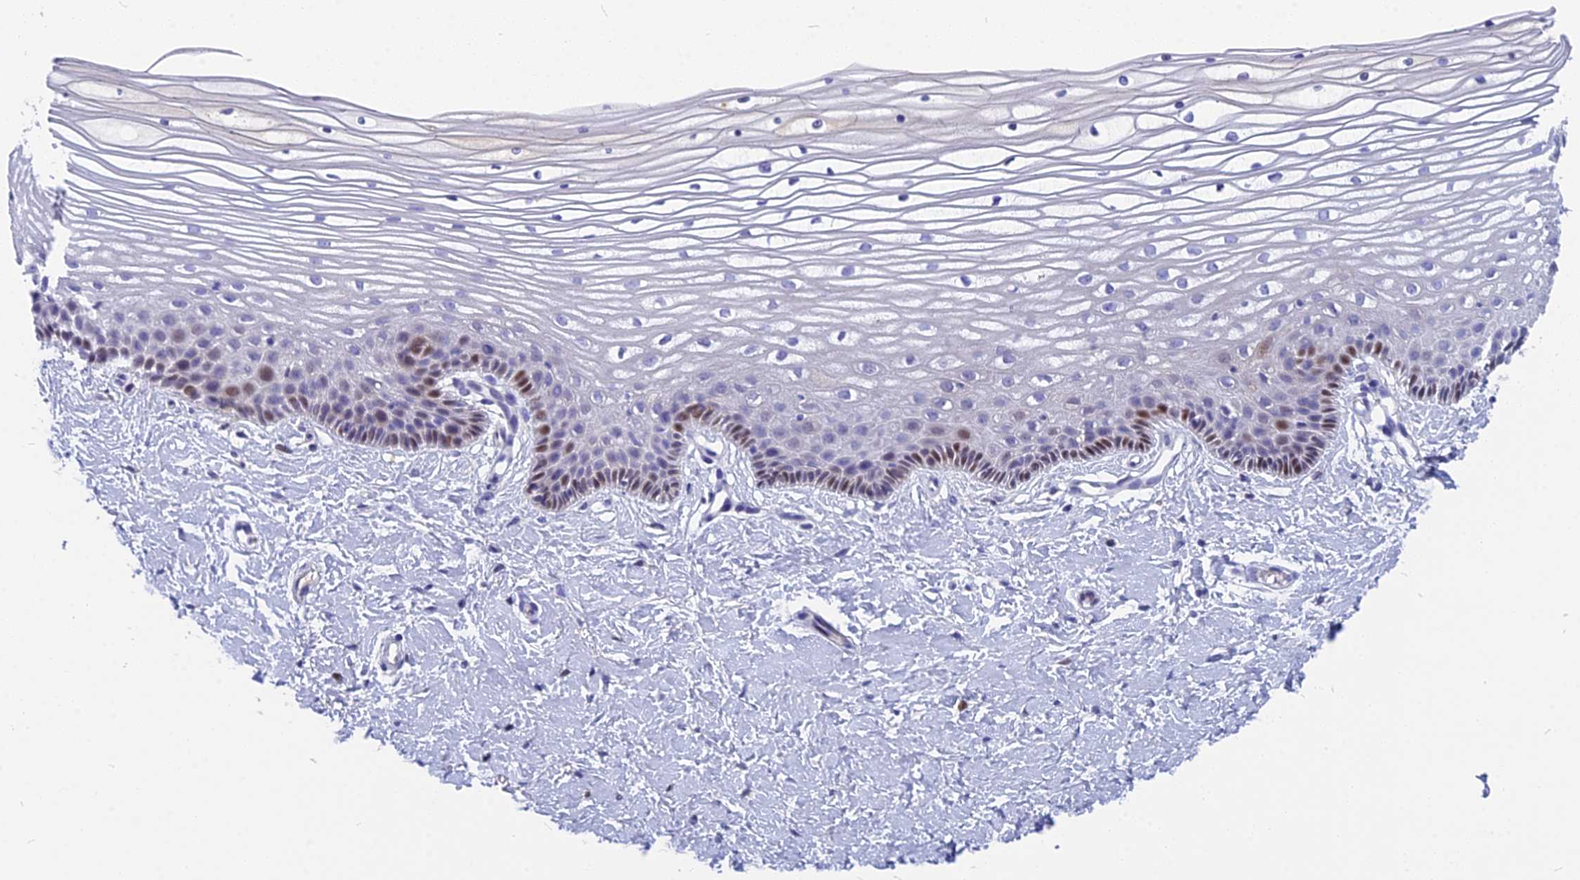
{"staining": {"intensity": "moderate", "quantity": "<25%", "location": "nuclear"}, "tissue": "vagina", "cell_type": "Squamous epithelial cells", "image_type": "normal", "snomed": [{"axis": "morphology", "description": "Normal tissue, NOS"}, {"axis": "topography", "description": "Vagina"}, {"axis": "topography", "description": "Cervix"}], "caption": "Normal vagina reveals moderate nuclear positivity in approximately <25% of squamous epithelial cells, visualized by immunohistochemistry. (brown staining indicates protein expression, while blue staining denotes nuclei).", "gene": "NKPD1", "patient": {"sex": "female", "age": 40}}